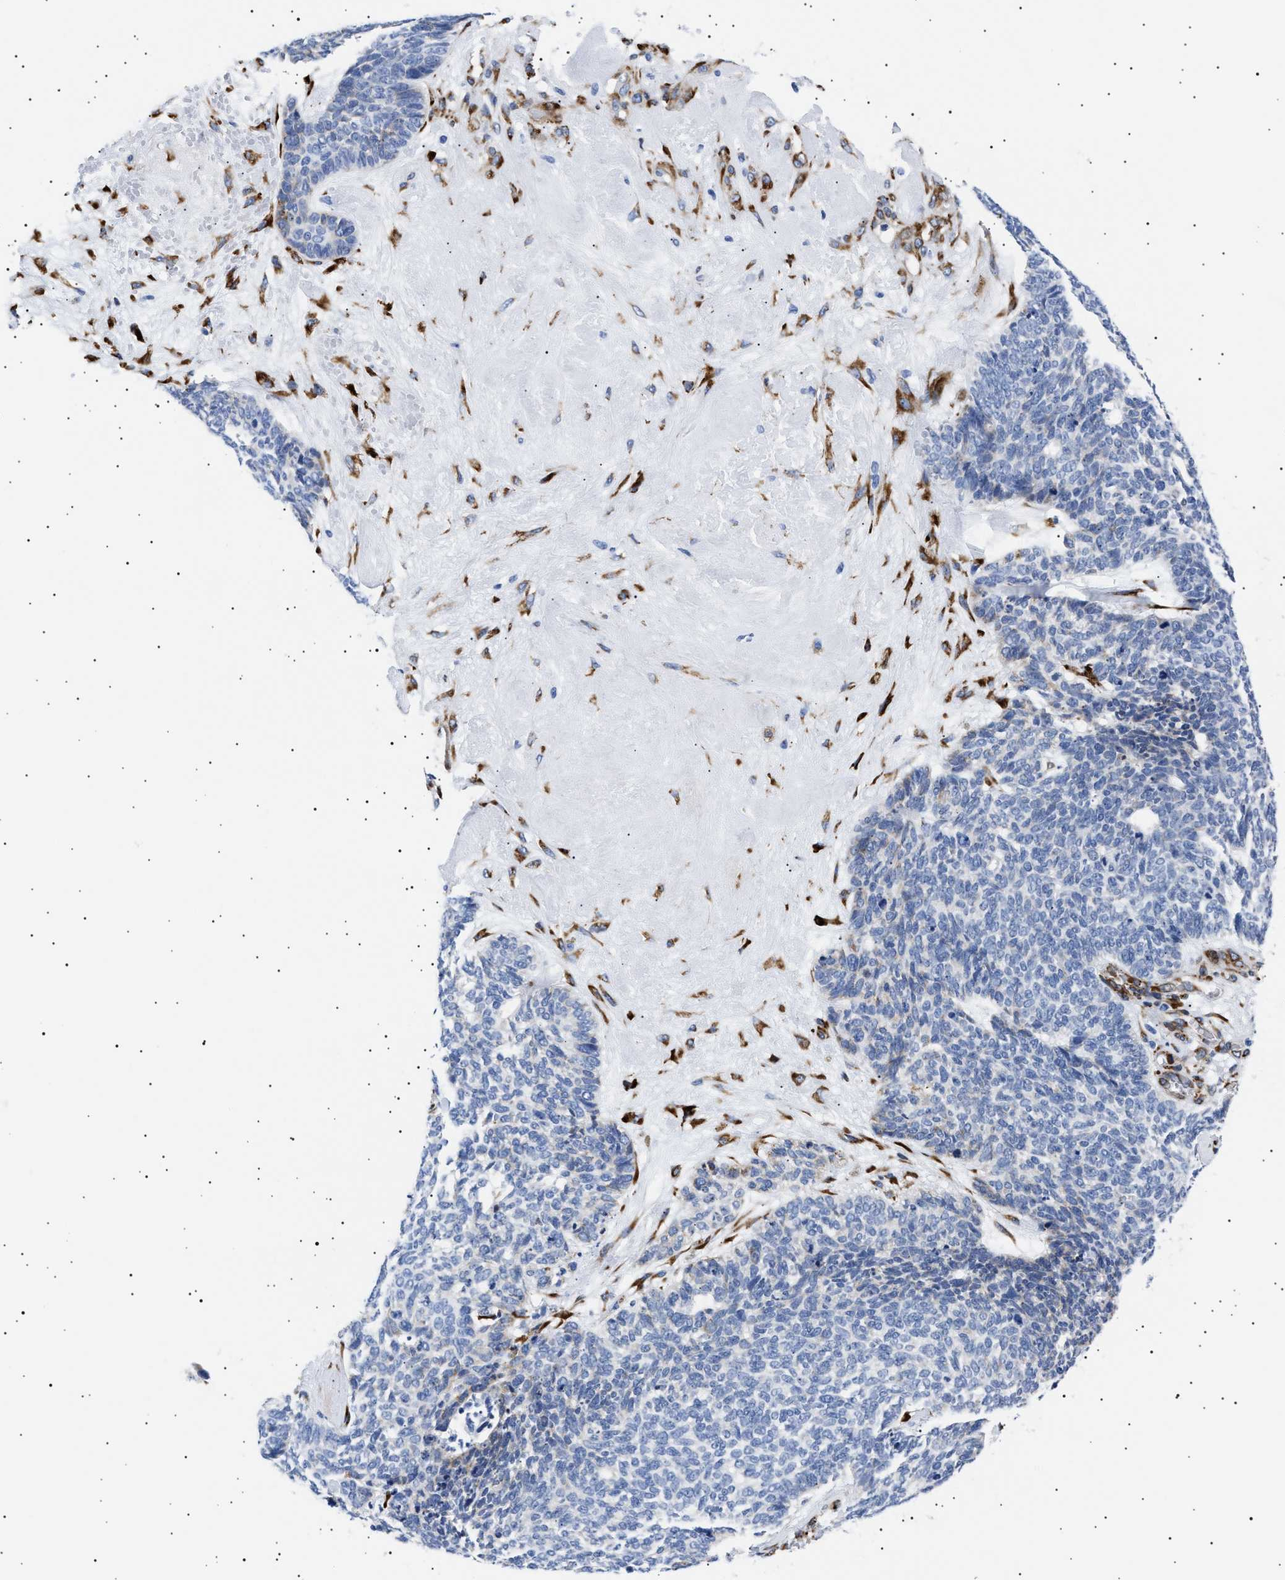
{"staining": {"intensity": "negative", "quantity": "none", "location": "none"}, "tissue": "skin cancer", "cell_type": "Tumor cells", "image_type": "cancer", "snomed": [{"axis": "morphology", "description": "Basal cell carcinoma"}, {"axis": "topography", "description": "Skin"}], "caption": "Protein analysis of skin basal cell carcinoma exhibits no significant staining in tumor cells.", "gene": "HEMGN", "patient": {"sex": "female", "age": 84}}